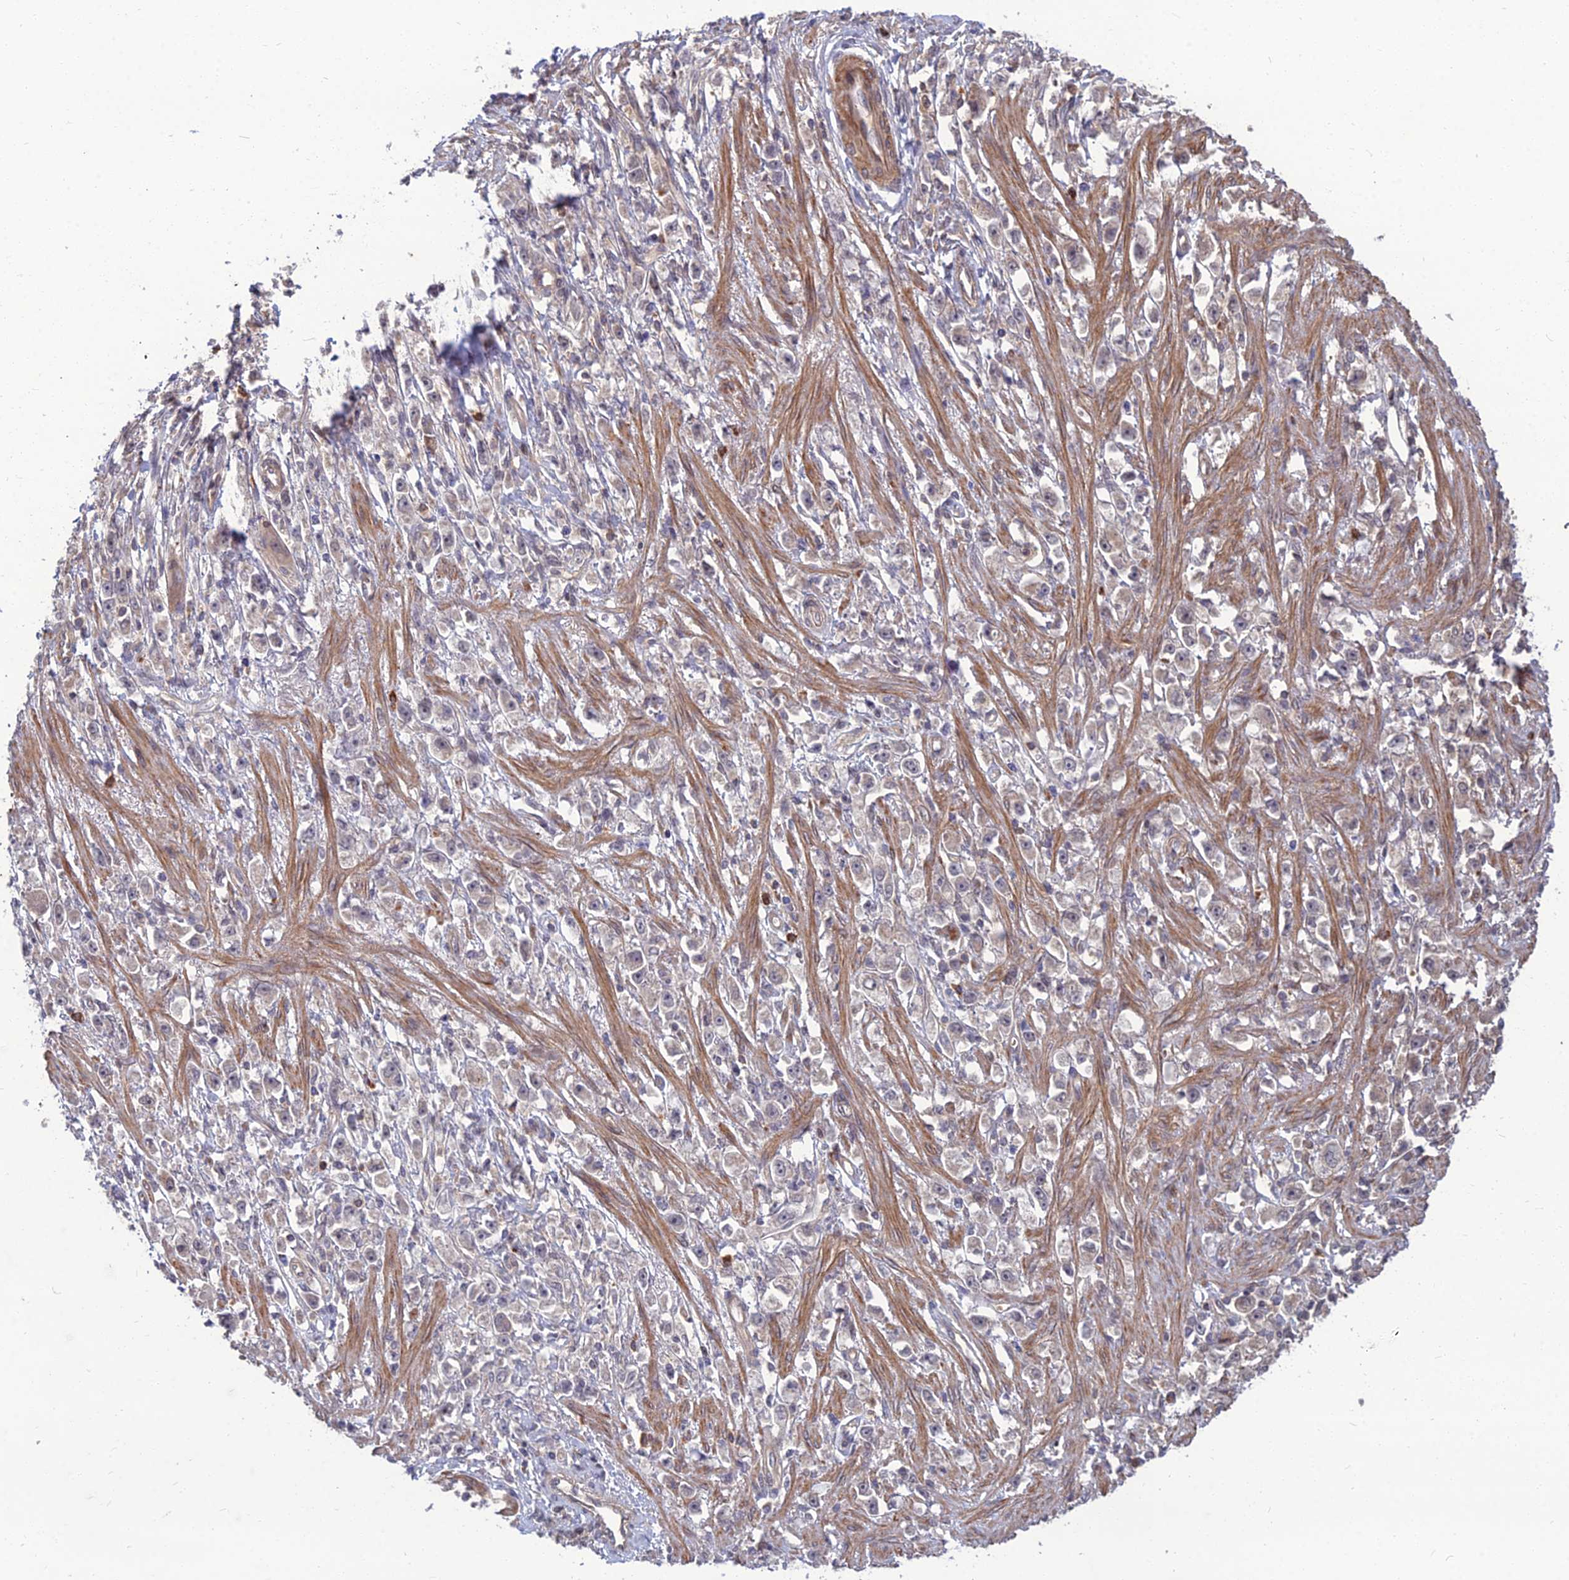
{"staining": {"intensity": "negative", "quantity": "none", "location": "none"}, "tissue": "stomach cancer", "cell_type": "Tumor cells", "image_type": "cancer", "snomed": [{"axis": "morphology", "description": "Adenocarcinoma, NOS"}, {"axis": "topography", "description": "Stomach"}], "caption": "DAB (3,3'-diaminobenzidine) immunohistochemical staining of stomach adenocarcinoma shows no significant staining in tumor cells.", "gene": "OPA3", "patient": {"sex": "female", "age": 59}}